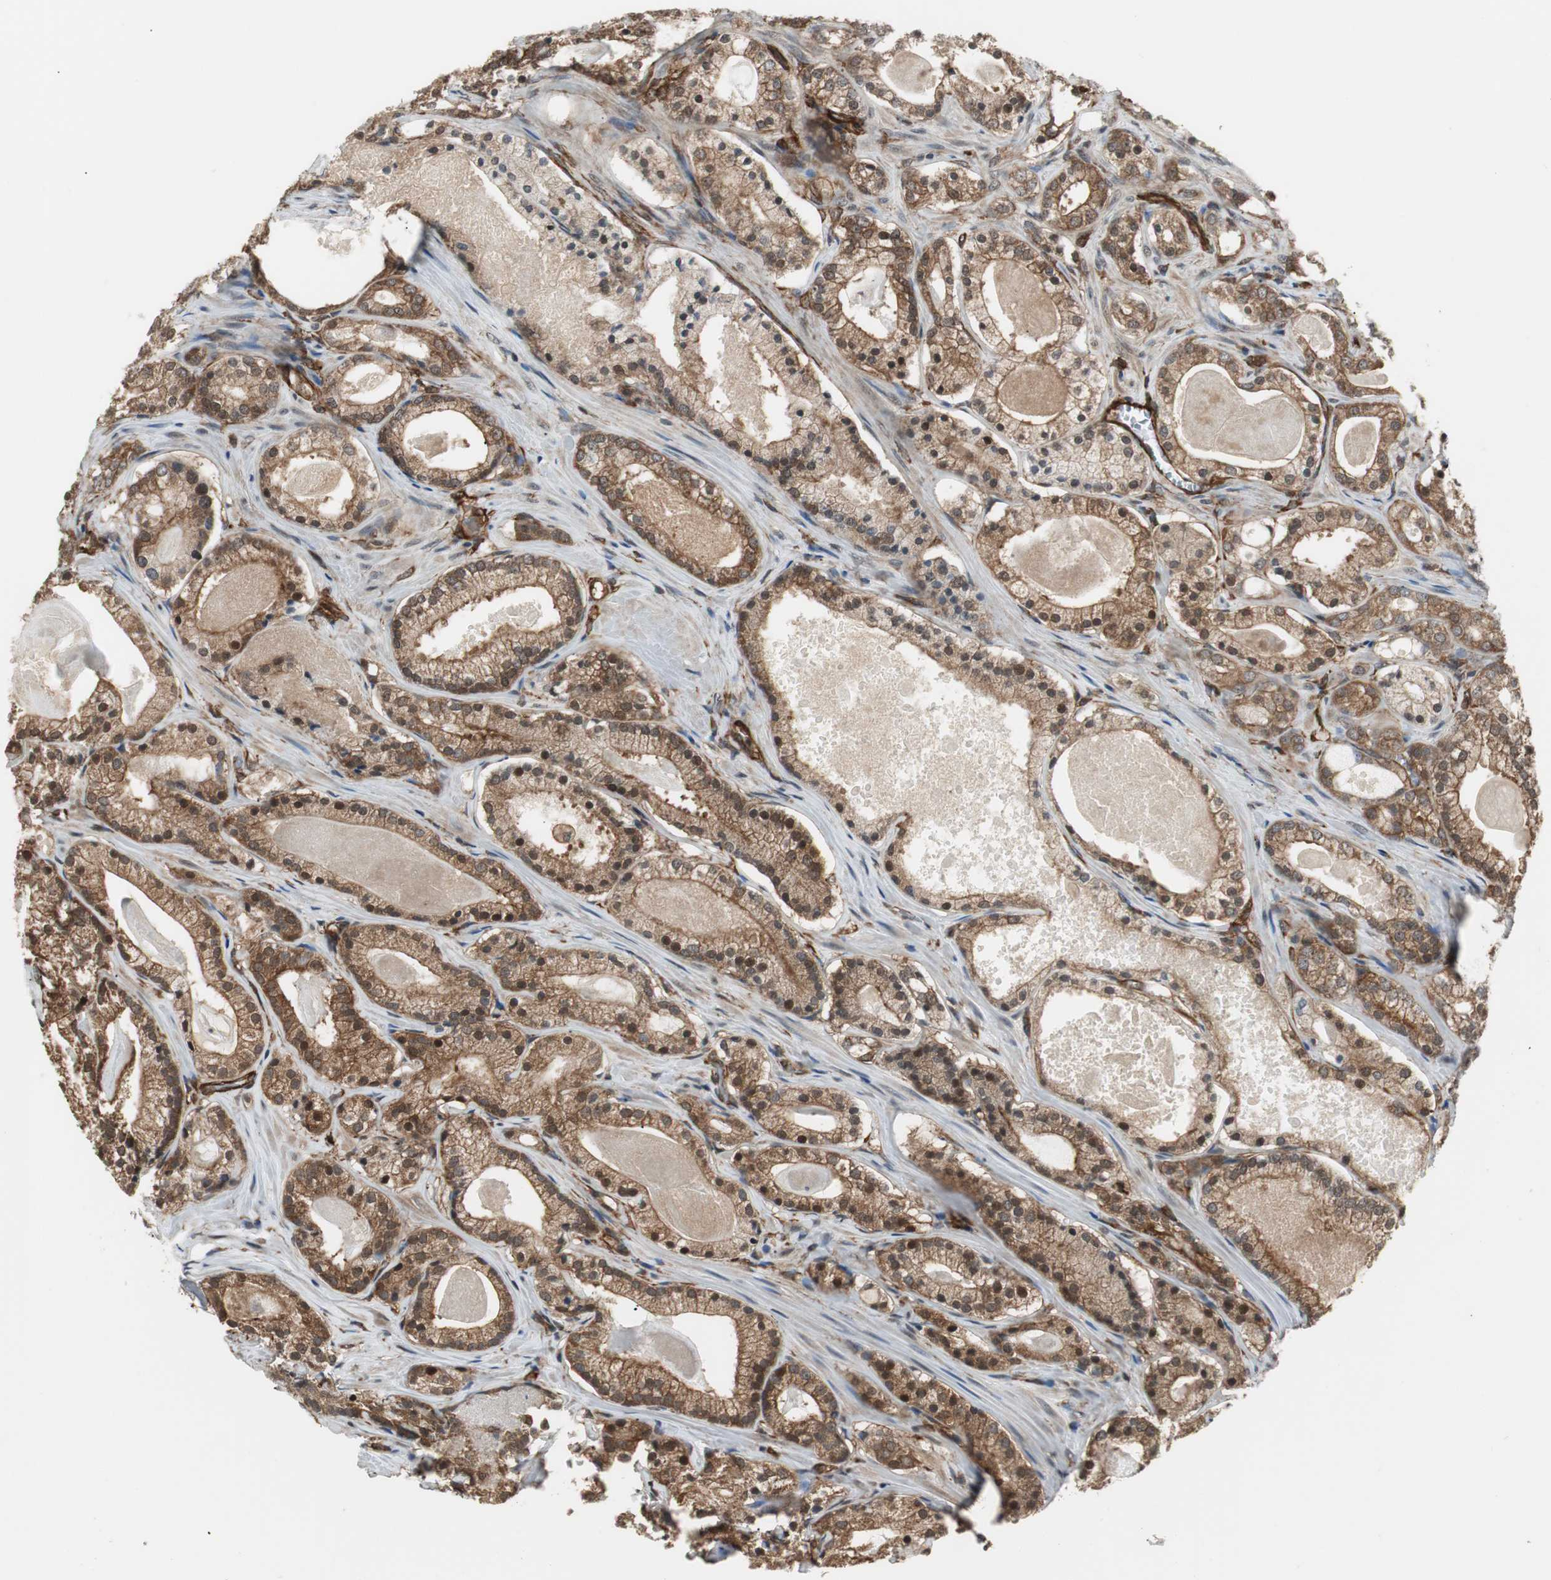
{"staining": {"intensity": "moderate", "quantity": ">75%", "location": "cytoplasmic/membranous"}, "tissue": "prostate cancer", "cell_type": "Tumor cells", "image_type": "cancer", "snomed": [{"axis": "morphology", "description": "Adenocarcinoma, Low grade"}, {"axis": "topography", "description": "Prostate"}], "caption": "This is a histology image of immunohistochemistry (IHC) staining of low-grade adenocarcinoma (prostate), which shows moderate expression in the cytoplasmic/membranous of tumor cells.", "gene": "PTPN11", "patient": {"sex": "male", "age": 59}}